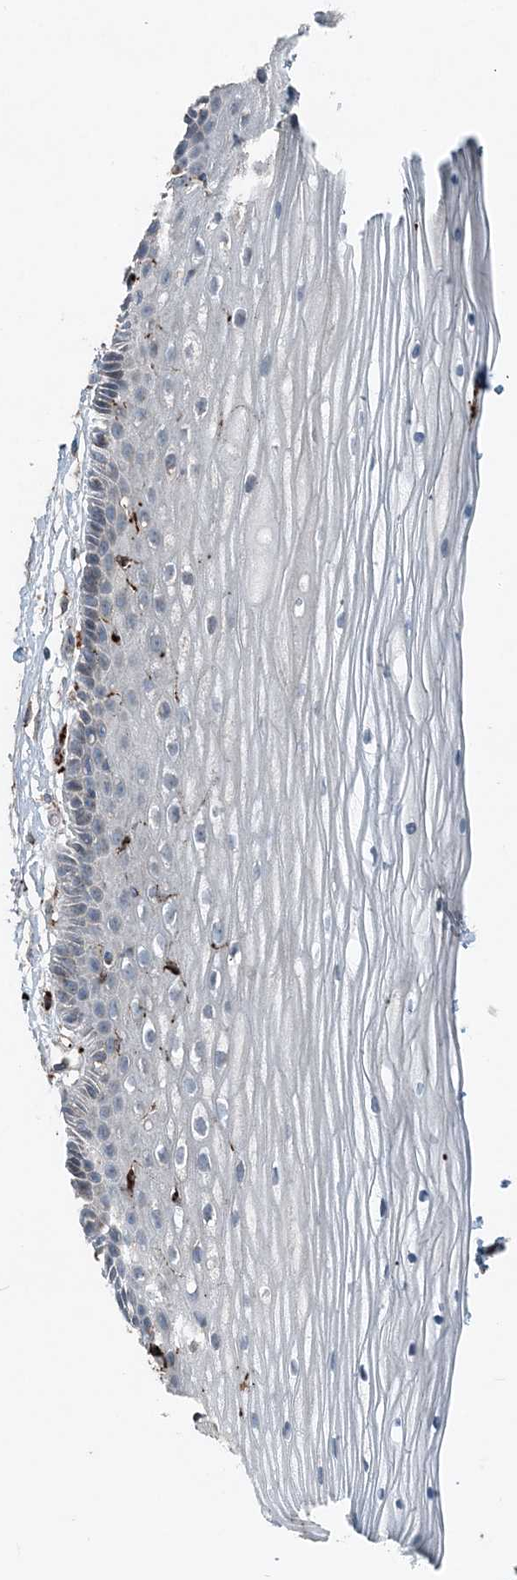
{"staining": {"intensity": "negative", "quantity": "none", "location": "none"}, "tissue": "vagina", "cell_type": "Squamous epithelial cells", "image_type": "normal", "snomed": [{"axis": "morphology", "description": "Normal tissue, NOS"}, {"axis": "topography", "description": "Vagina"}, {"axis": "topography", "description": "Cervix"}], "caption": "Immunohistochemical staining of normal vagina shows no significant staining in squamous epithelial cells.", "gene": "KY", "patient": {"sex": "female", "age": 40}}